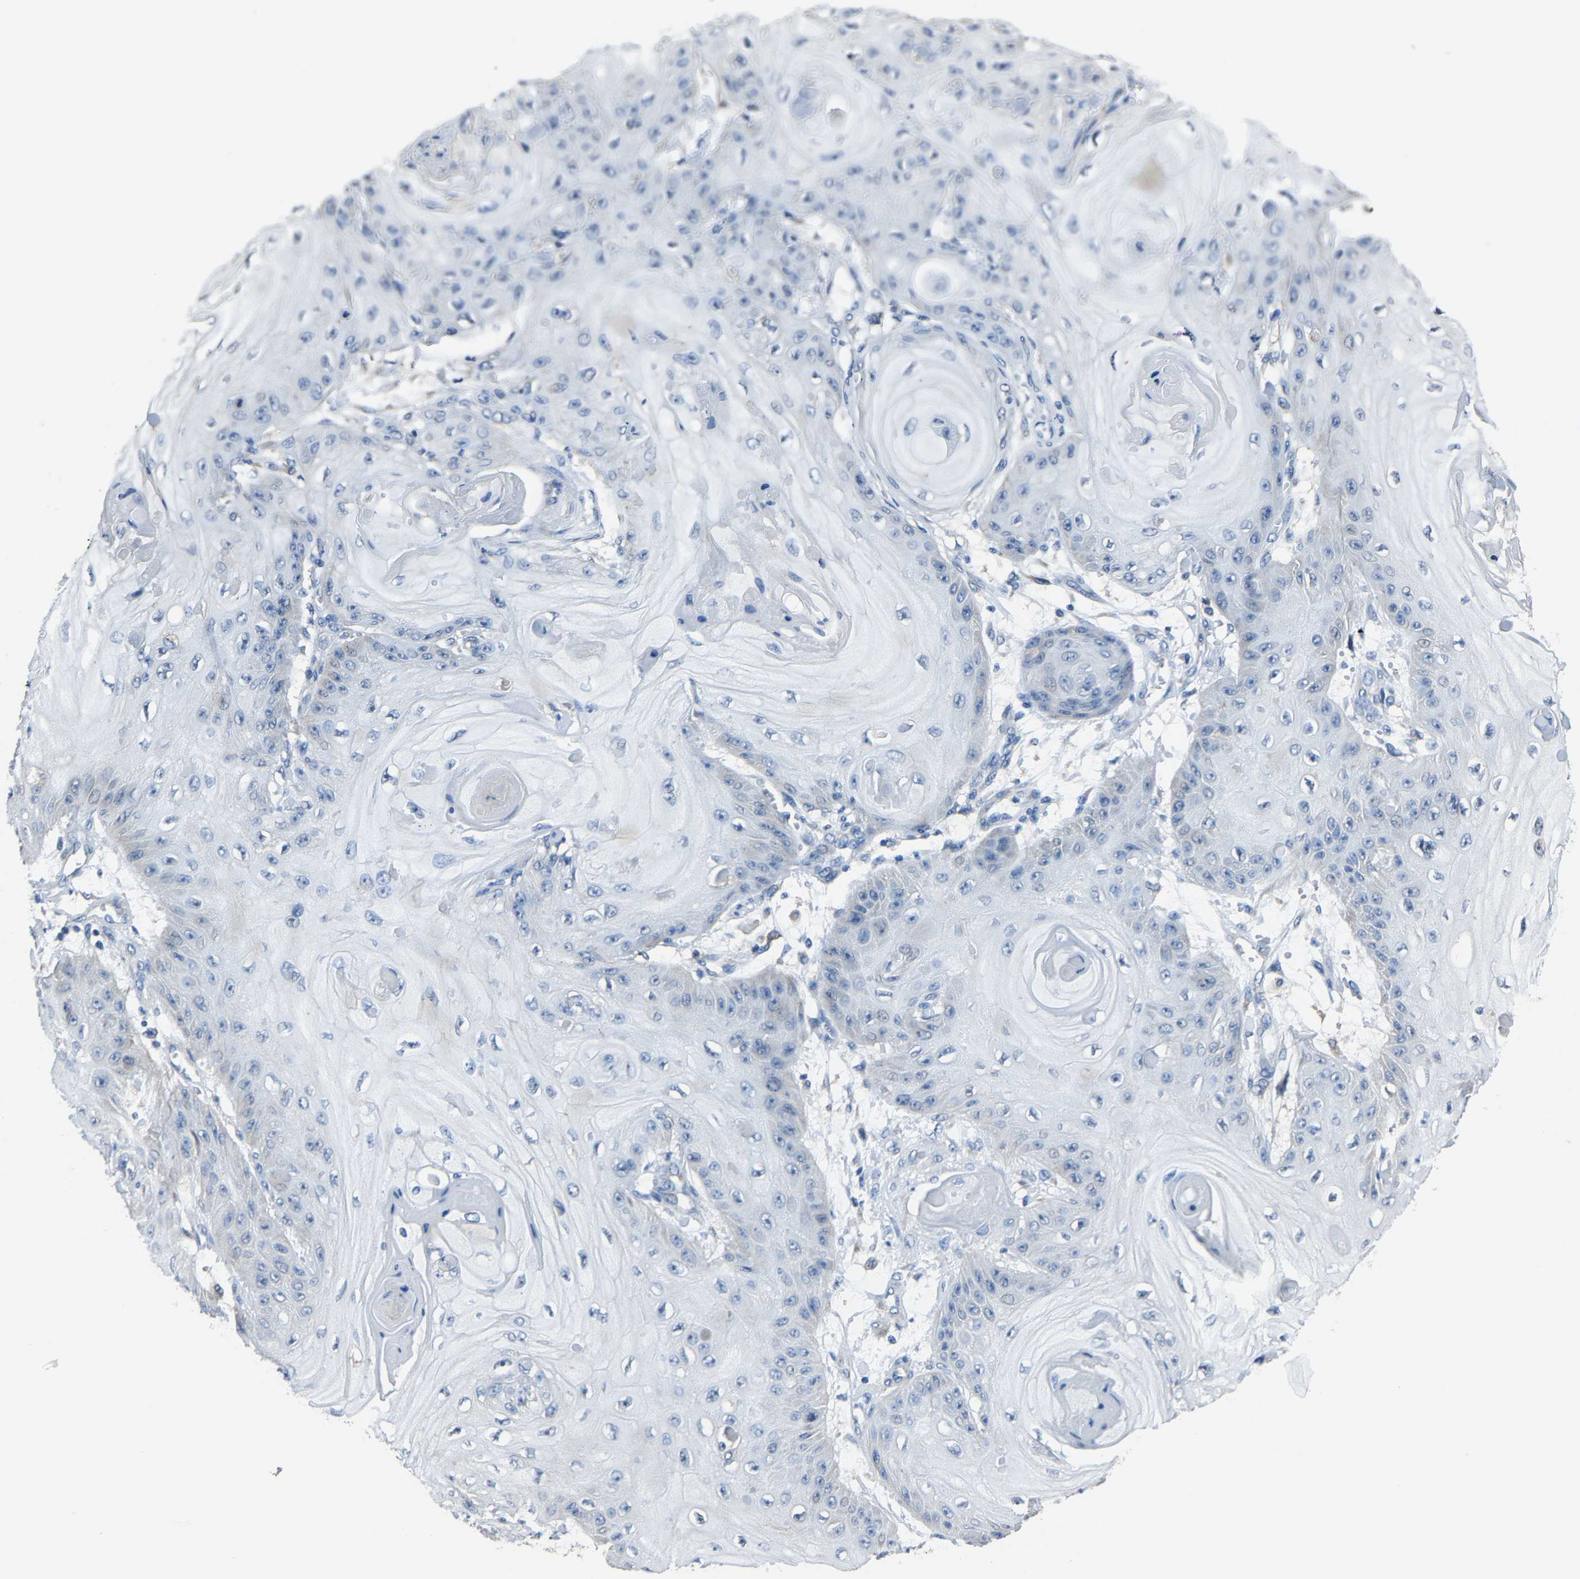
{"staining": {"intensity": "negative", "quantity": "none", "location": "none"}, "tissue": "skin cancer", "cell_type": "Tumor cells", "image_type": "cancer", "snomed": [{"axis": "morphology", "description": "Squamous cell carcinoma, NOS"}, {"axis": "topography", "description": "Skin"}], "caption": "This histopathology image is of skin cancer (squamous cell carcinoma) stained with immunohistochemistry to label a protein in brown with the nuclei are counter-stained blue. There is no positivity in tumor cells. (Stains: DAB immunohistochemistry with hematoxylin counter stain, Microscopy: brightfield microscopy at high magnification).", "gene": "STRBP", "patient": {"sex": "male", "age": 74}}